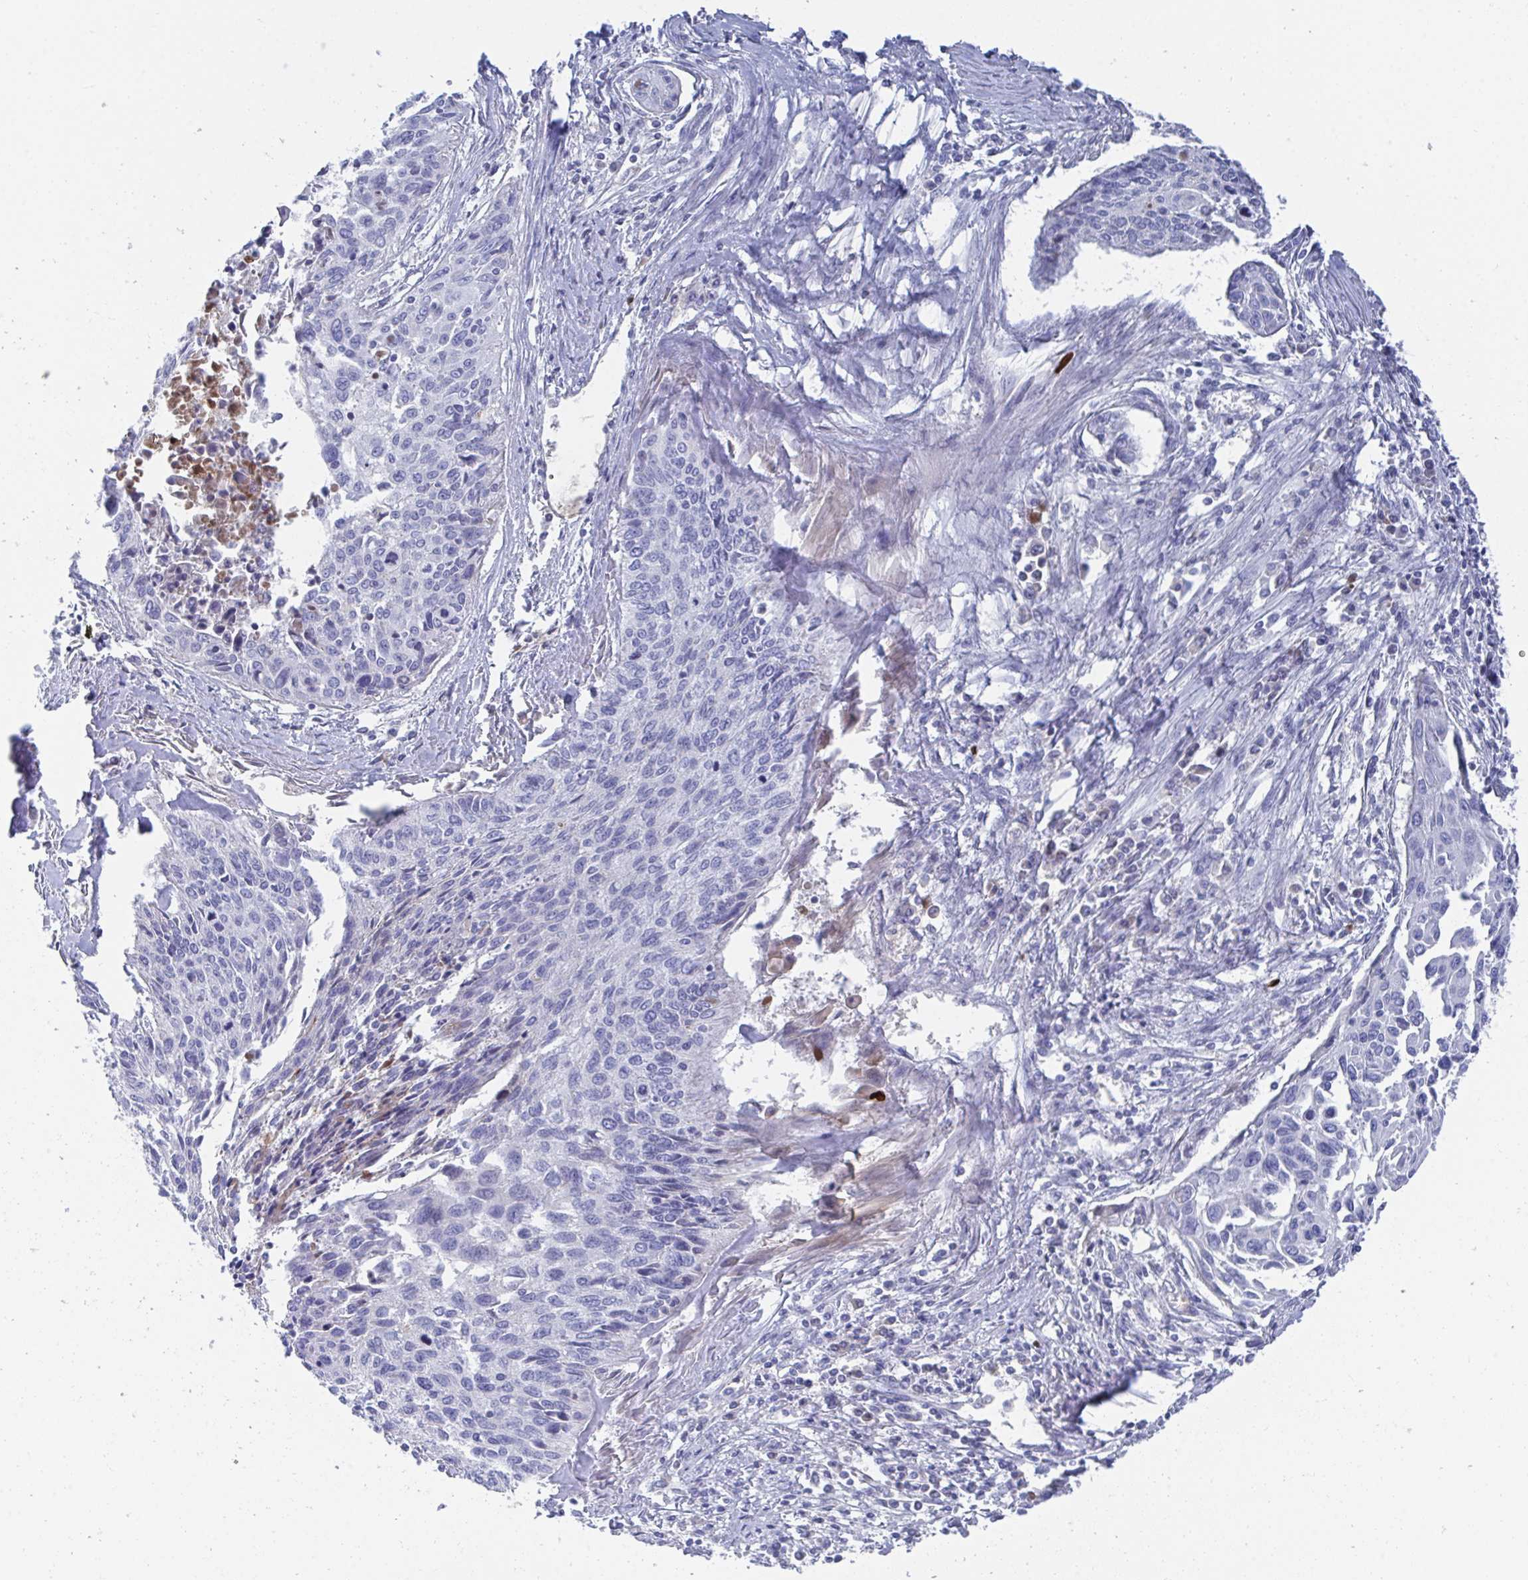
{"staining": {"intensity": "negative", "quantity": "none", "location": "none"}, "tissue": "cervical cancer", "cell_type": "Tumor cells", "image_type": "cancer", "snomed": [{"axis": "morphology", "description": "Squamous cell carcinoma, NOS"}, {"axis": "topography", "description": "Cervix"}], "caption": "Protein analysis of cervical cancer demonstrates no significant staining in tumor cells.", "gene": "TNFAIP6", "patient": {"sex": "female", "age": 55}}